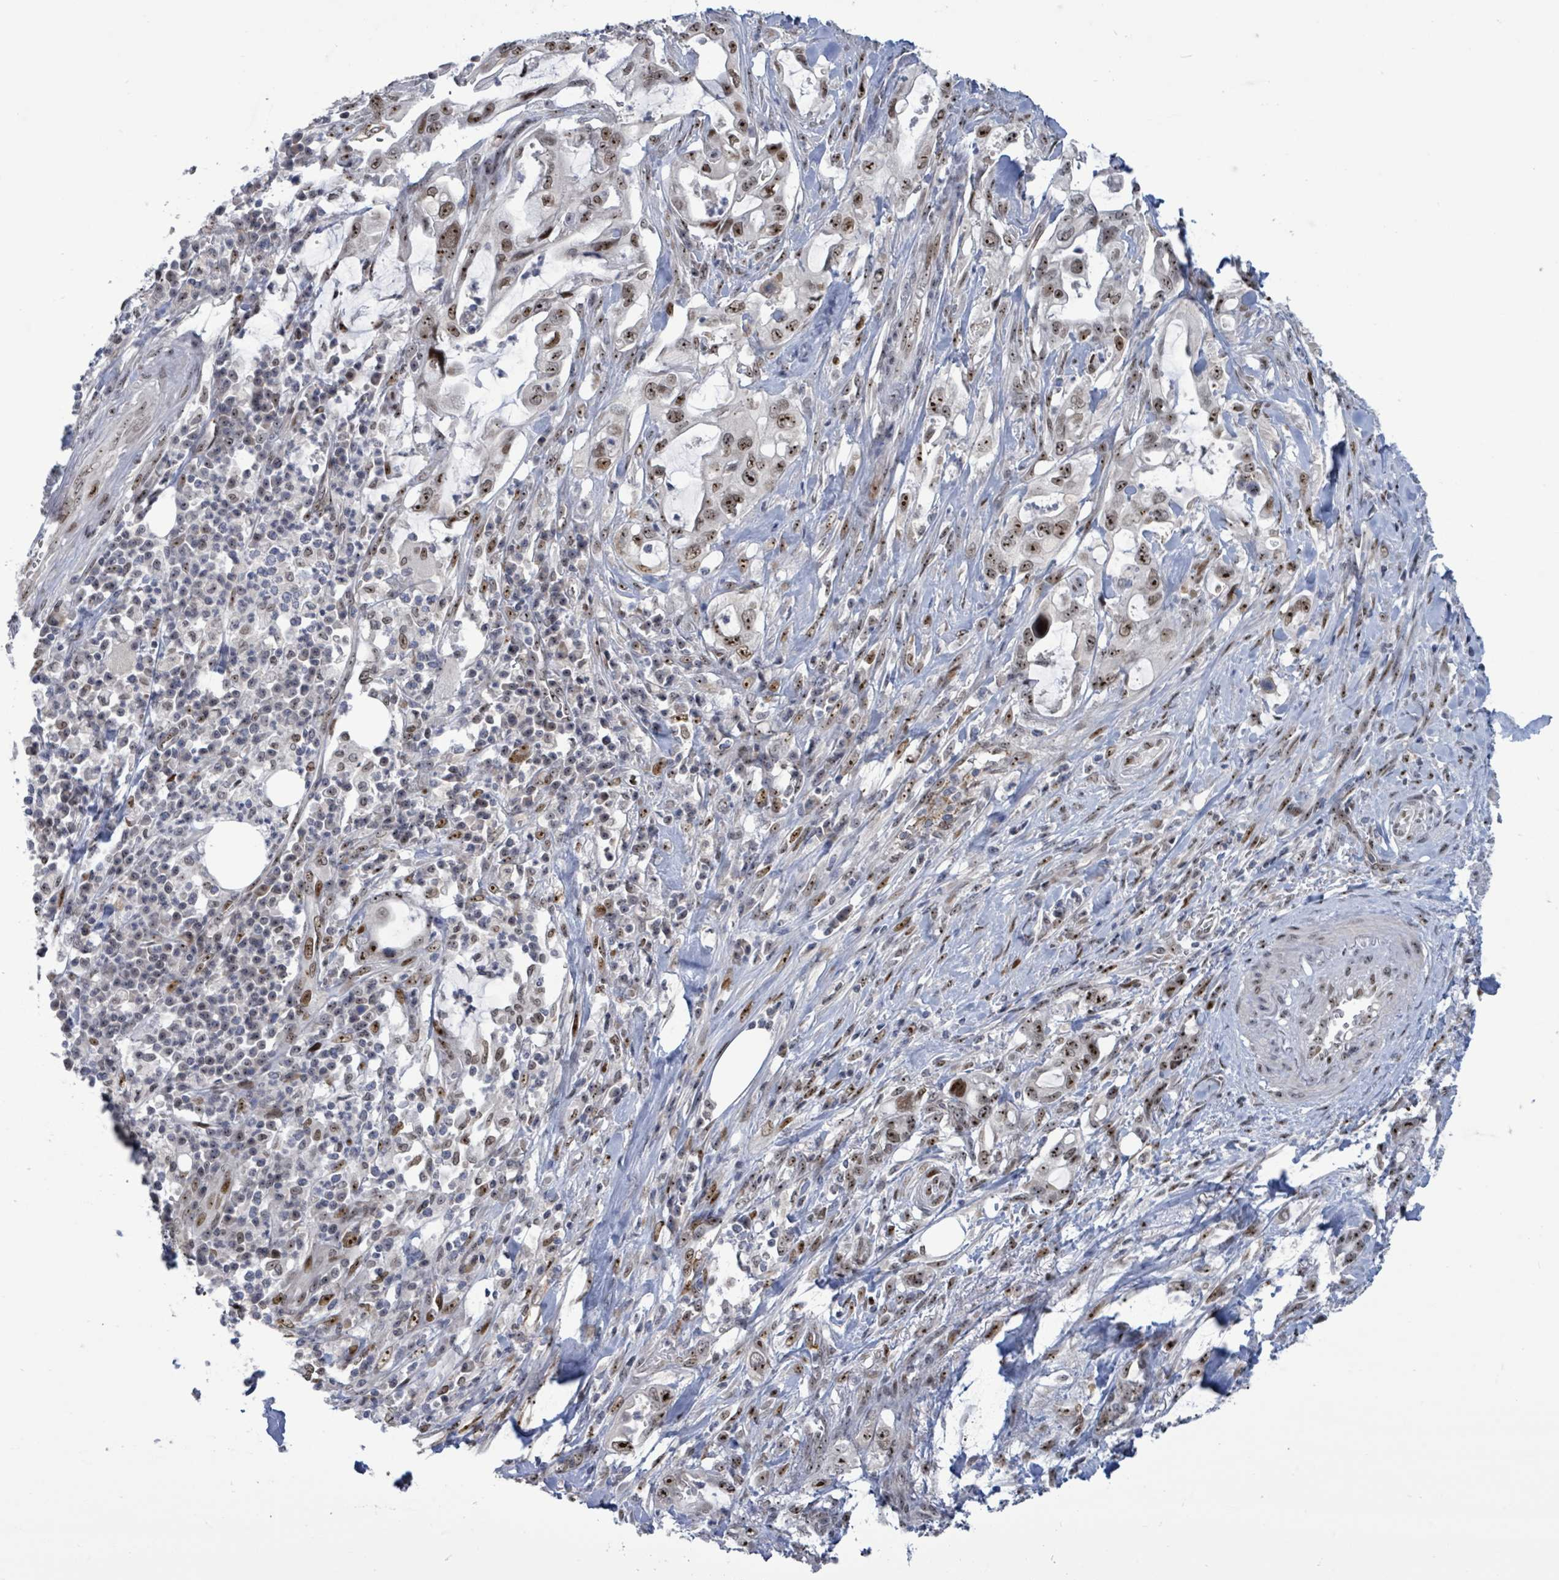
{"staining": {"intensity": "moderate", "quantity": ">75%", "location": "nuclear"}, "tissue": "pancreatic cancer", "cell_type": "Tumor cells", "image_type": "cancer", "snomed": [{"axis": "morphology", "description": "Adenocarcinoma, NOS"}, {"axis": "topography", "description": "Pancreas"}], "caption": "The micrograph reveals immunohistochemical staining of adenocarcinoma (pancreatic). There is moderate nuclear expression is seen in about >75% of tumor cells.", "gene": "RRN3", "patient": {"sex": "female", "age": 61}}